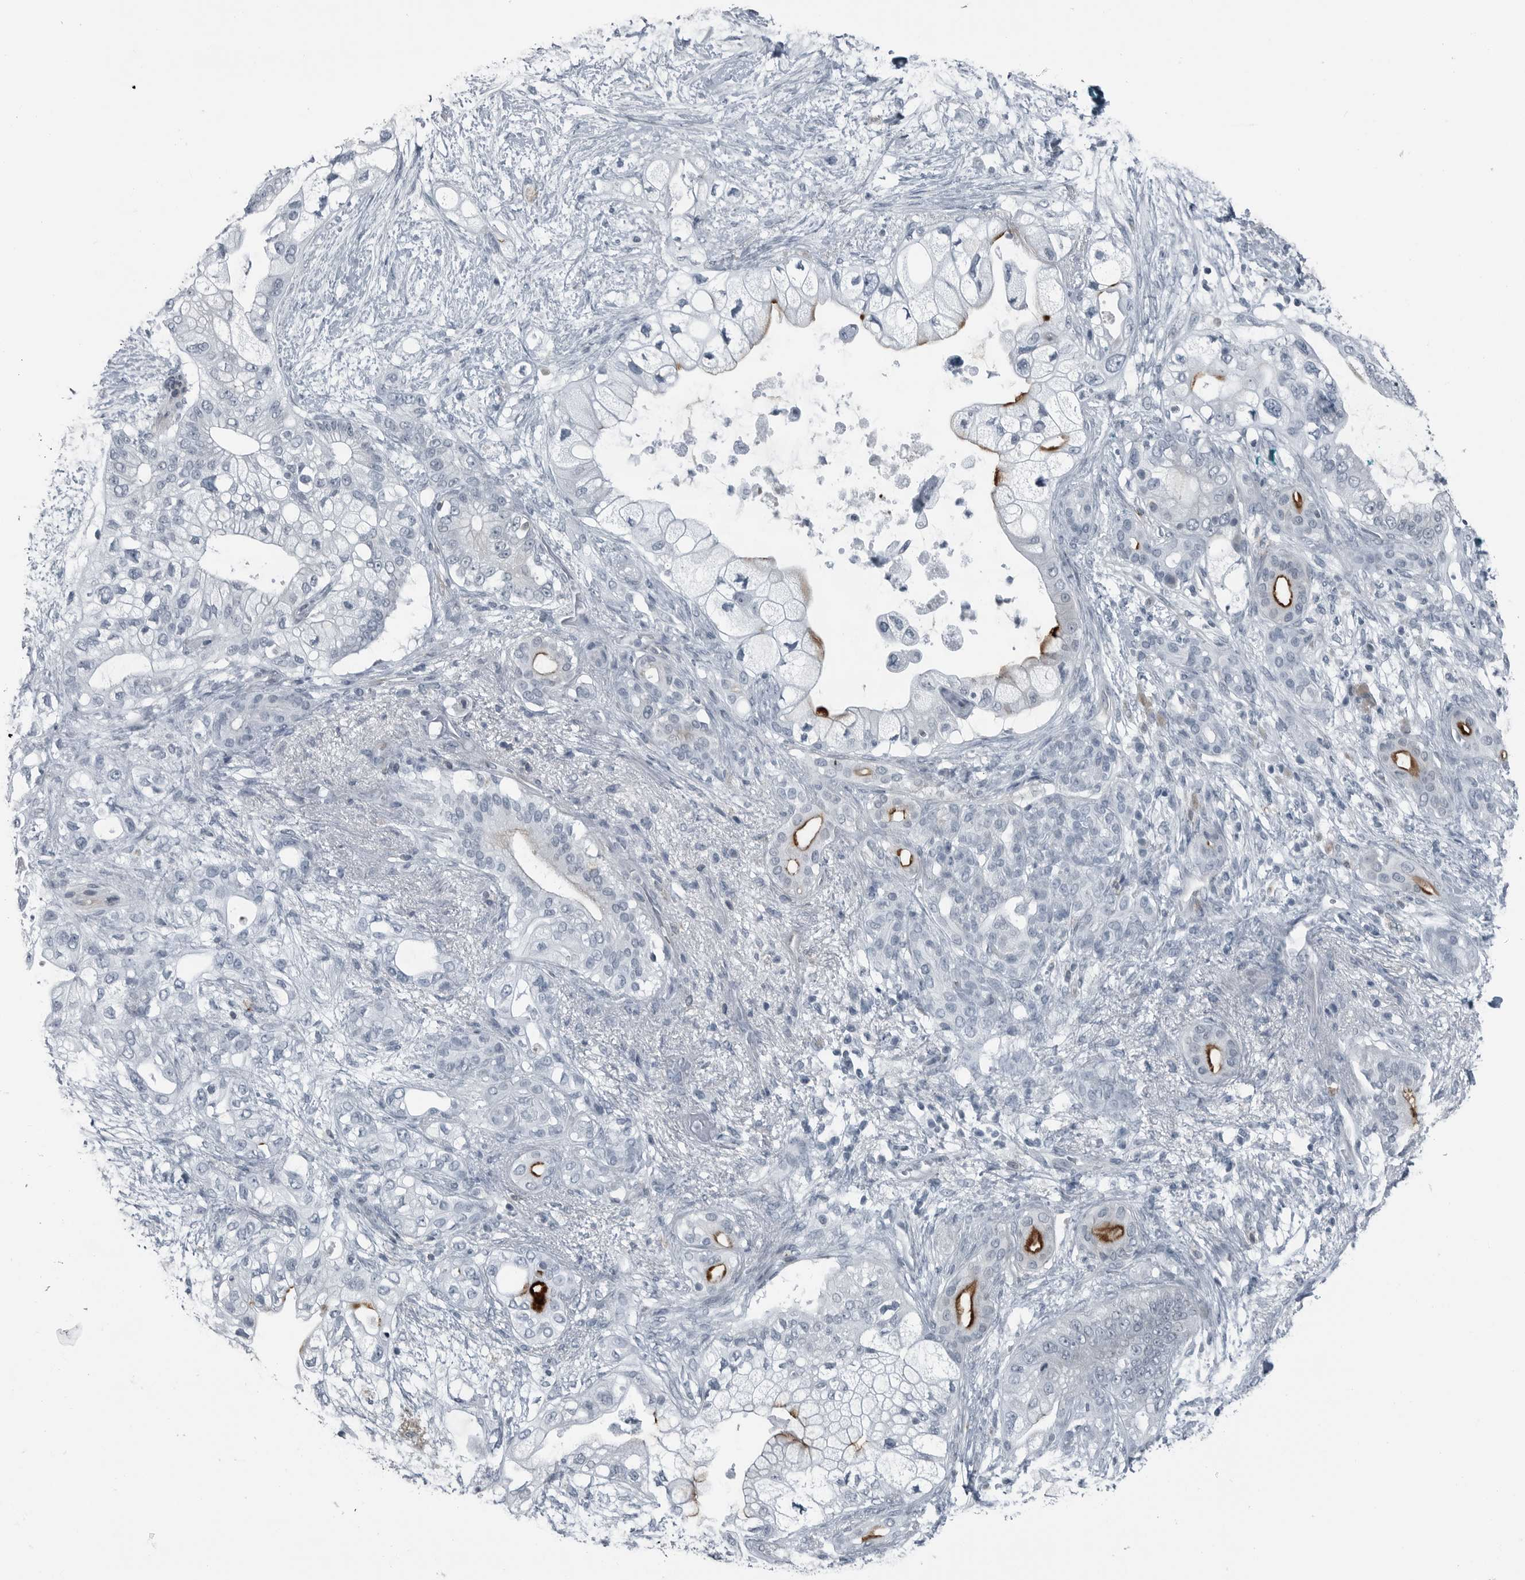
{"staining": {"intensity": "strong", "quantity": "<25%", "location": "cytoplasmic/membranous"}, "tissue": "pancreatic cancer", "cell_type": "Tumor cells", "image_type": "cancer", "snomed": [{"axis": "morphology", "description": "Adenocarcinoma, NOS"}, {"axis": "topography", "description": "Pancreas"}], "caption": "Immunohistochemistry staining of pancreatic cancer (adenocarcinoma), which displays medium levels of strong cytoplasmic/membranous expression in approximately <25% of tumor cells indicating strong cytoplasmic/membranous protein positivity. The staining was performed using DAB (3,3'-diaminobenzidine) (brown) for protein detection and nuclei were counterstained in hematoxylin (blue).", "gene": "GAK", "patient": {"sex": "male", "age": 53}}